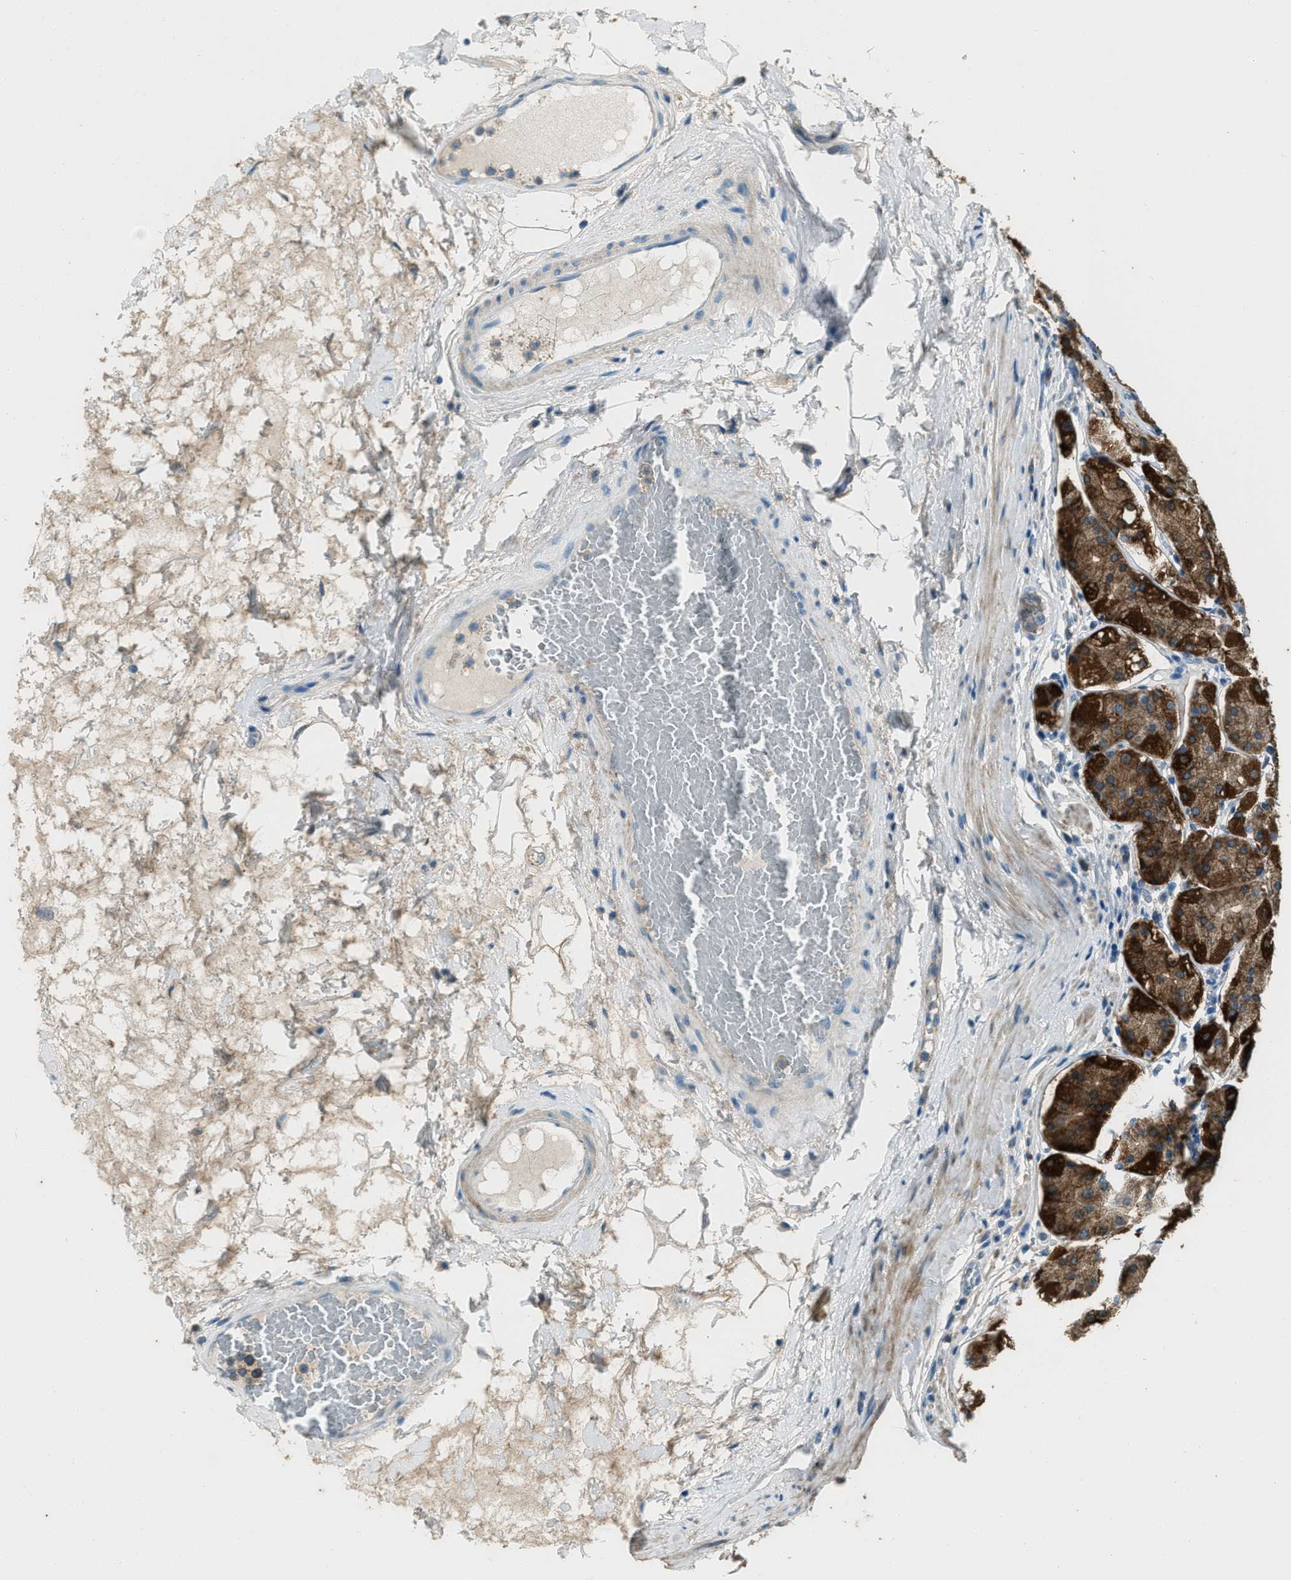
{"staining": {"intensity": "strong", "quantity": ">75%", "location": "cytoplasmic/membranous"}, "tissue": "stomach", "cell_type": "Glandular cells", "image_type": "normal", "snomed": [{"axis": "morphology", "description": "Normal tissue, NOS"}, {"axis": "topography", "description": "Stomach"}, {"axis": "topography", "description": "Stomach, lower"}], "caption": "Unremarkable stomach demonstrates strong cytoplasmic/membranous expression in approximately >75% of glandular cells (IHC, brightfield microscopy, high magnification)..", "gene": "SVIL", "patient": {"sex": "female", "age": 56}}